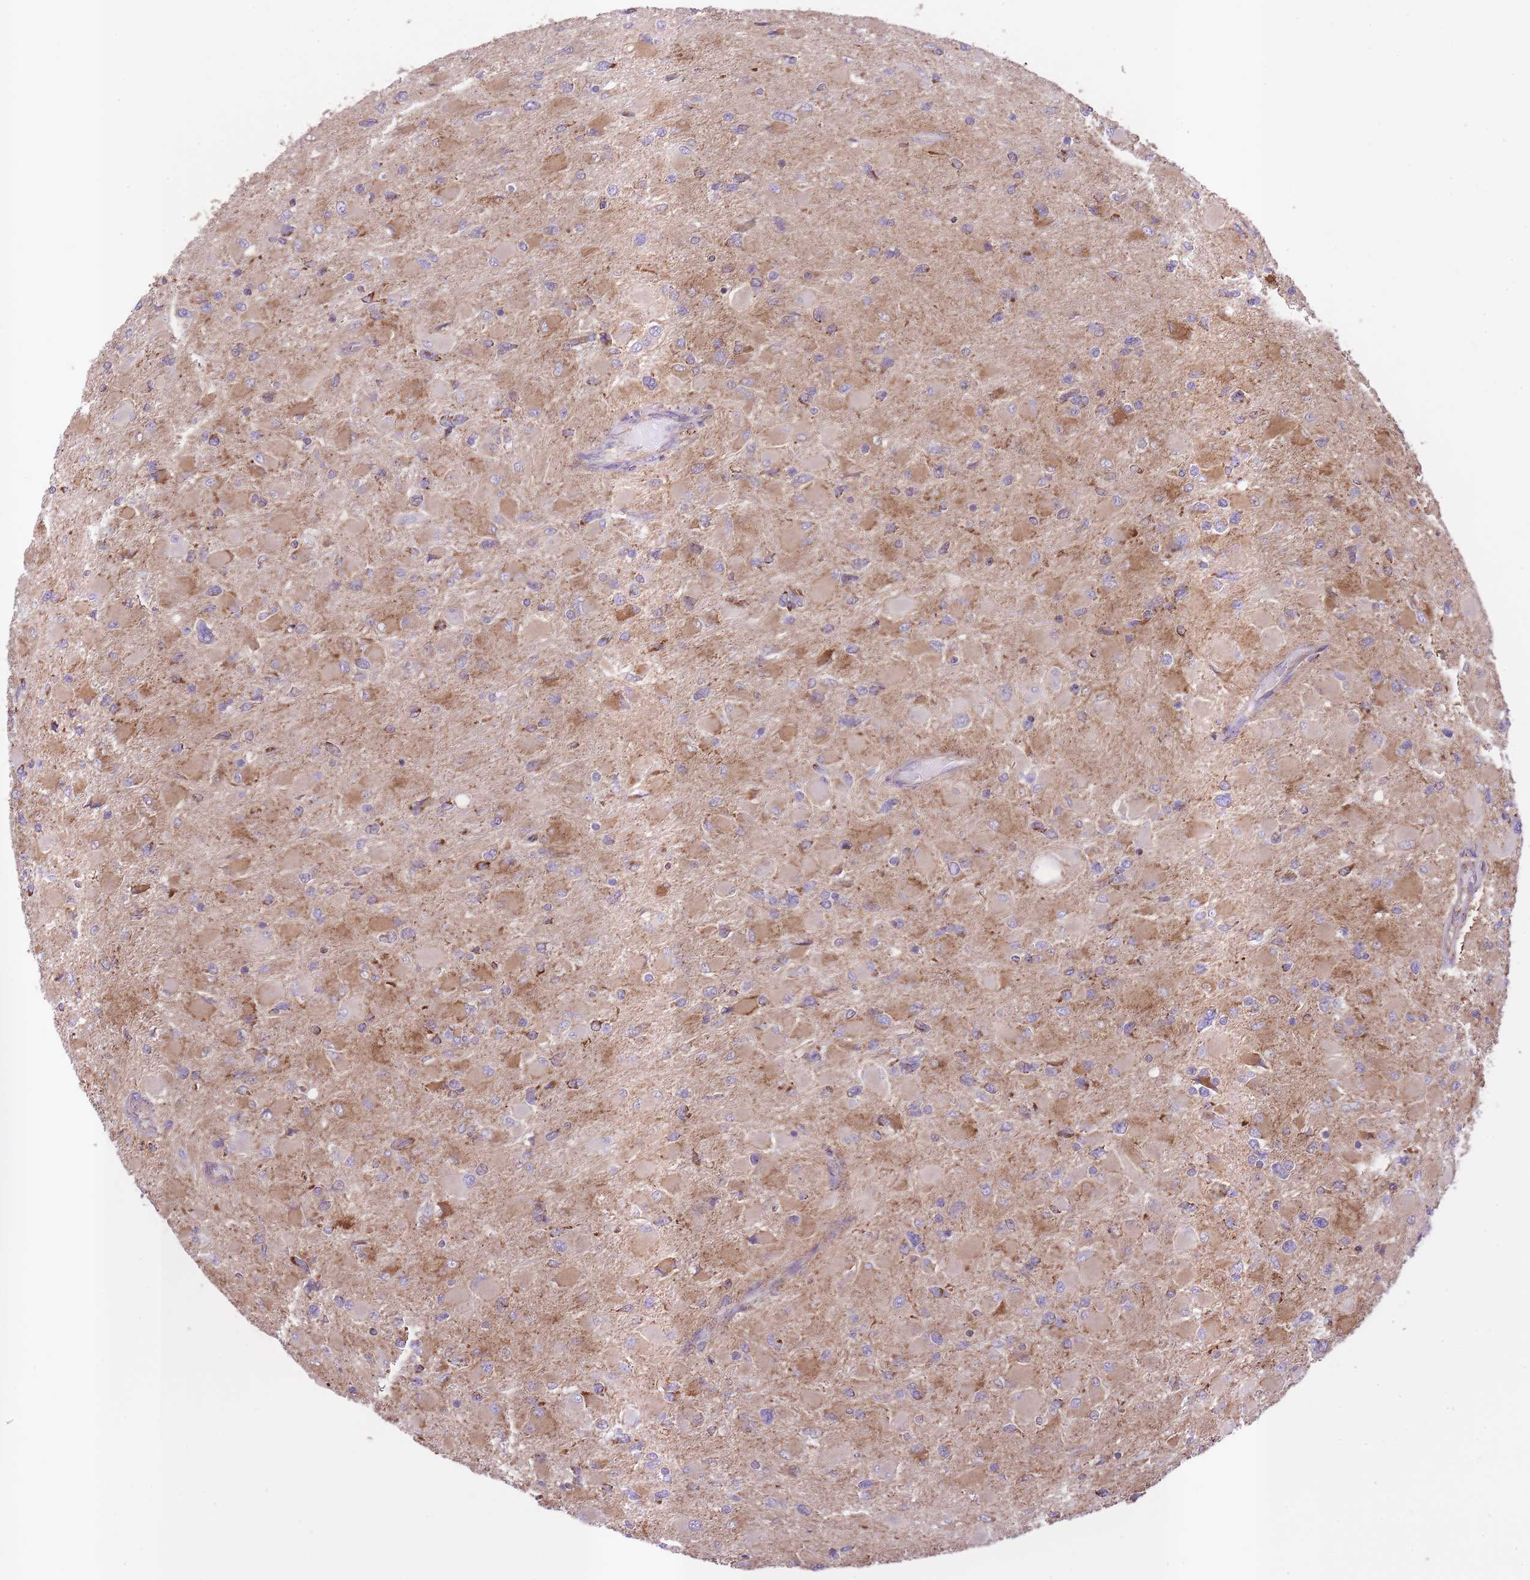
{"staining": {"intensity": "moderate", "quantity": ">75%", "location": "cytoplasmic/membranous"}, "tissue": "glioma", "cell_type": "Tumor cells", "image_type": "cancer", "snomed": [{"axis": "morphology", "description": "Glioma, malignant, High grade"}, {"axis": "topography", "description": "Cerebral cortex"}], "caption": "IHC (DAB) staining of human malignant glioma (high-grade) exhibits moderate cytoplasmic/membranous protein positivity in approximately >75% of tumor cells.", "gene": "ST3GAL3", "patient": {"sex": "female", "age": 36}}